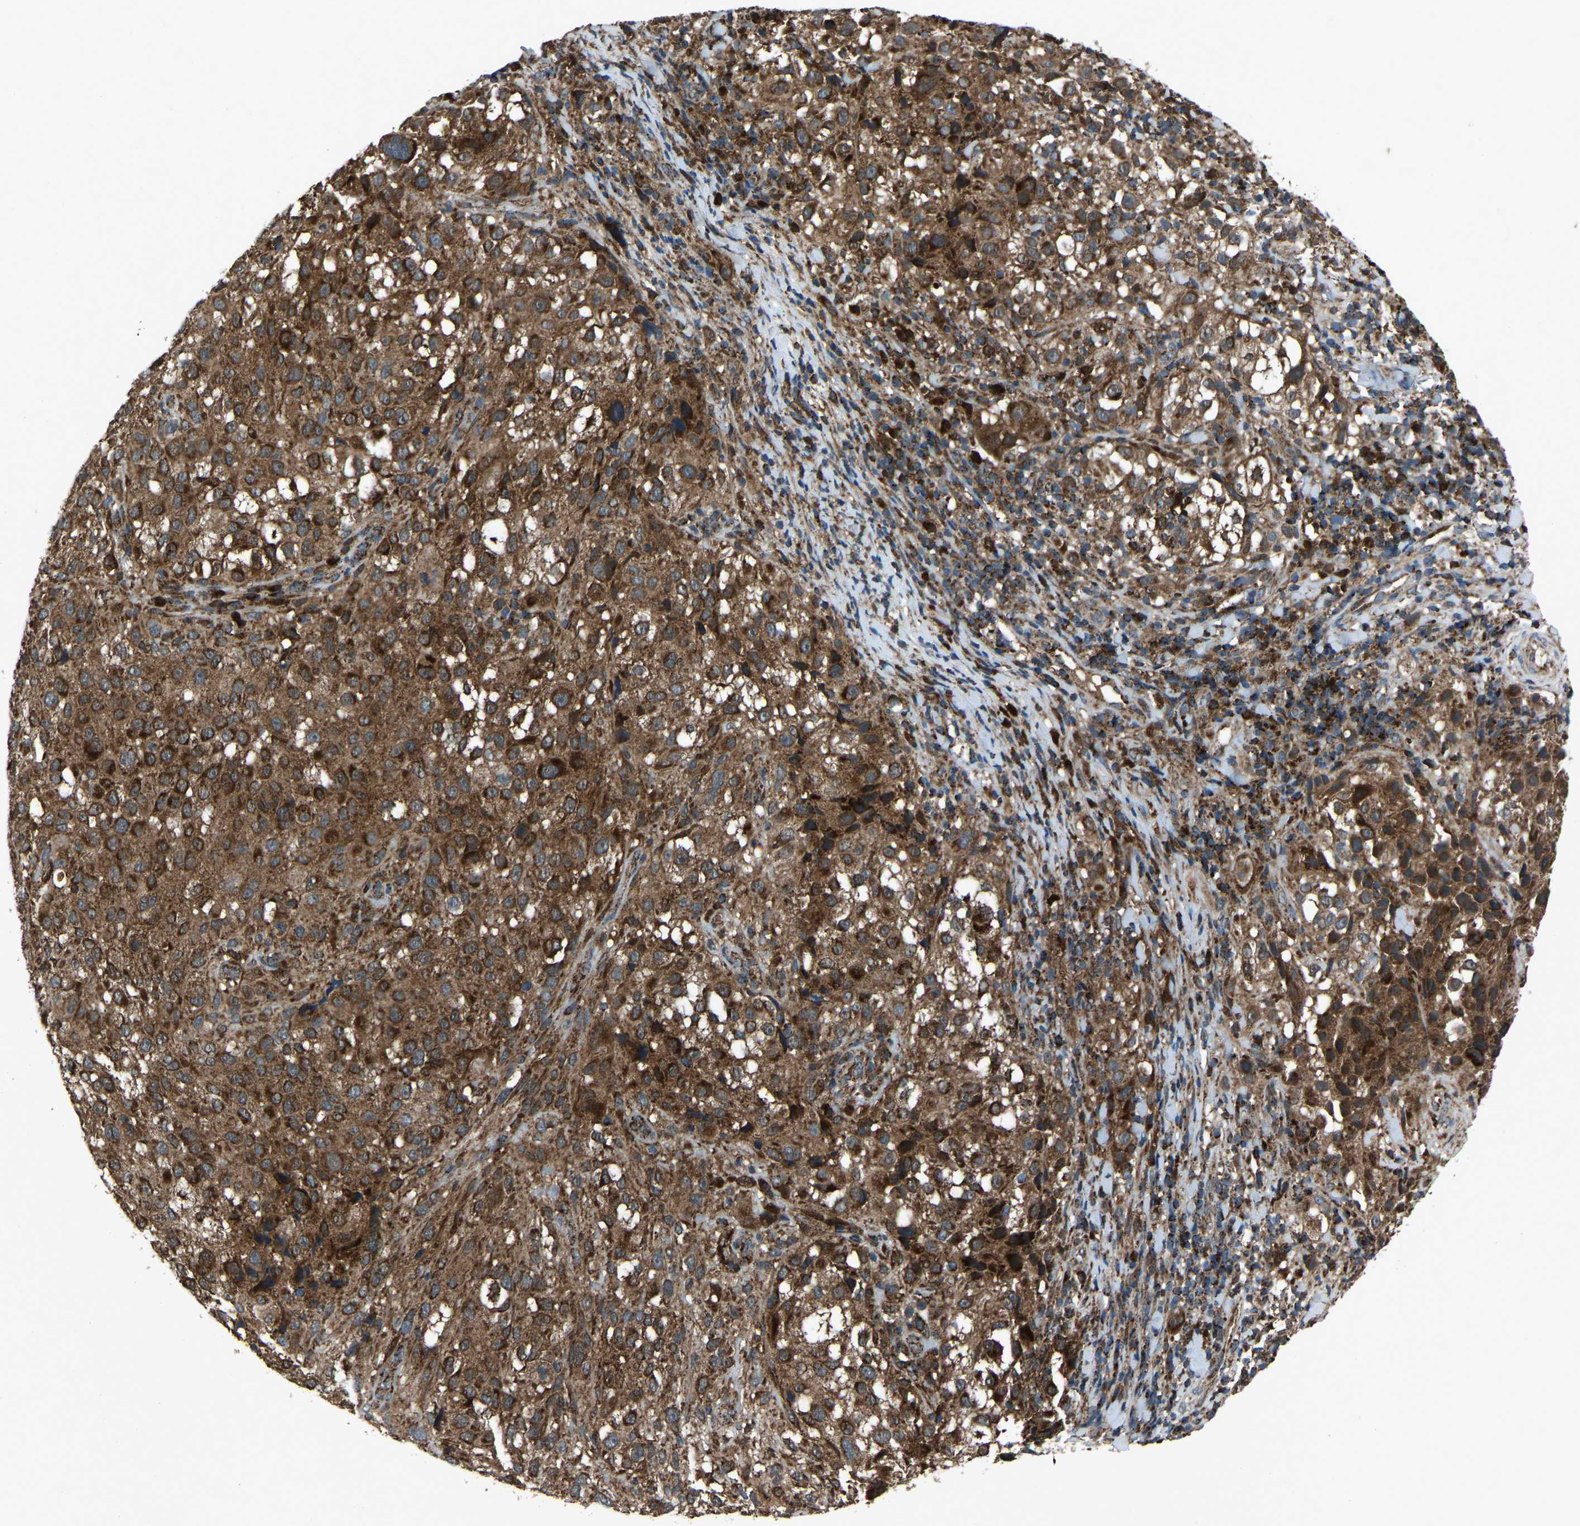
{"staining": {"intensity": "strong", "quantity": ">75%", "location": "cytoplasmic/membranous"}, "tissue": "melanoma", "cell_type": "Tumor cells", "image_type": "cancer", "snomed": [{"axis": "morphology", "description": "Necrosis, NOS"}, {"axis": "morphology", "description": "Malignant melanoma, NOS"}, {"axis": "topography", "description": "Skin"}], "caption": "Immunohistochemistry image of neoplastic tissue: melanoma stained using immunohistochemistry (IHC) reveals high levels of strong protein expression localized specifically in the cytoplasmic/membranous of tumor cells, appearing as a cytoplasmic/membranous brown color.", "gene": "AKR1A1", "patient": {"sex": "female", "age": 87}}